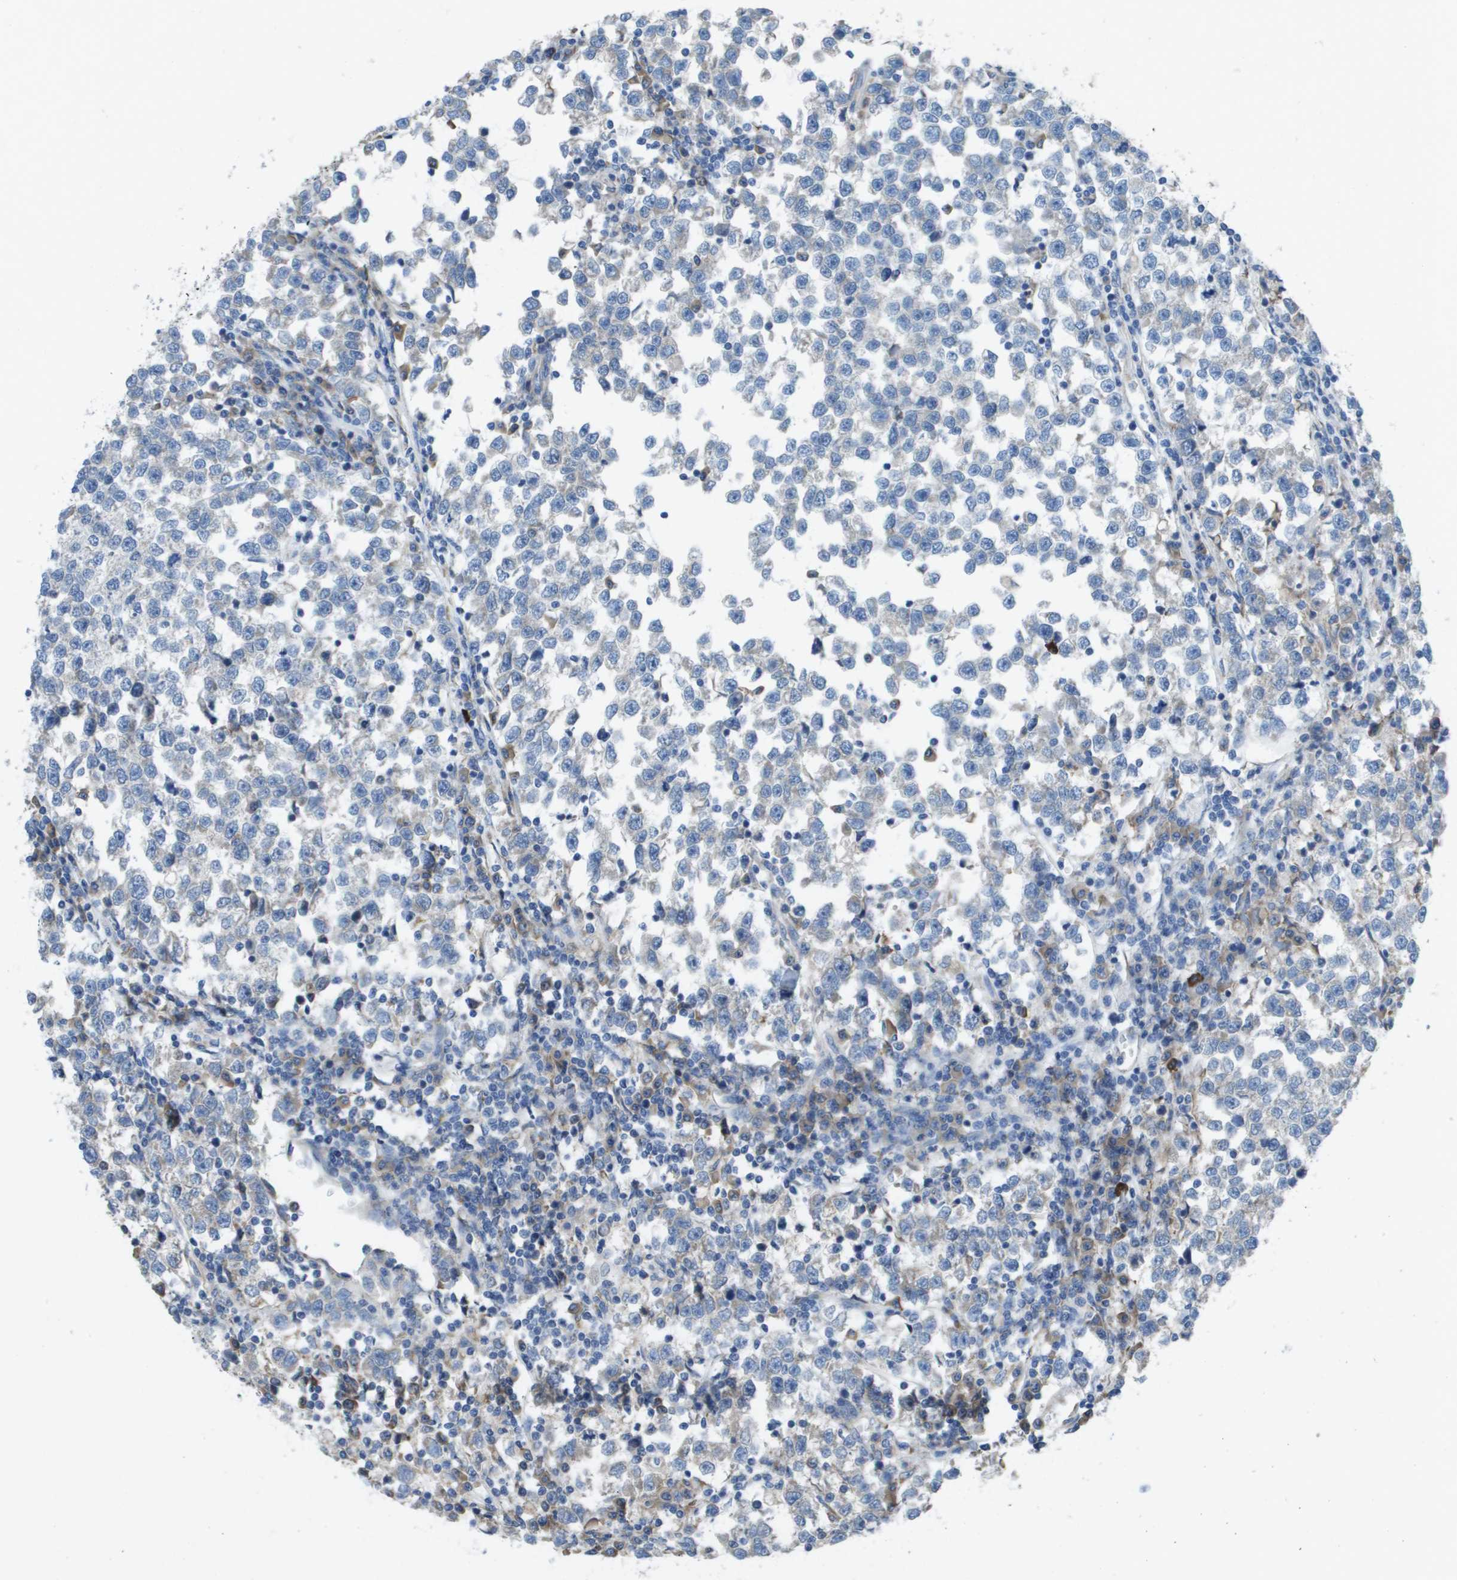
{"staining": {"intensity": "negative", "quantity": "none", "location": "none"}, "tissue": "testis cancer", "cell_type": "Tumor cells", "image_type": "cancer", "snomed": [{"axis": "morphology", "description": "Normal tissue, NOS"}, {"axis": "morphology", "description": "Seminoma, NOS"}, {"axis": "topography", "description": "Testis"}], "caption": "Testis seminoma was stained to show a protein in brown. There is no significant positivity in tumor cells.", "gene": "CLCN2", "patient": {"sex": "male", "age": 43}}